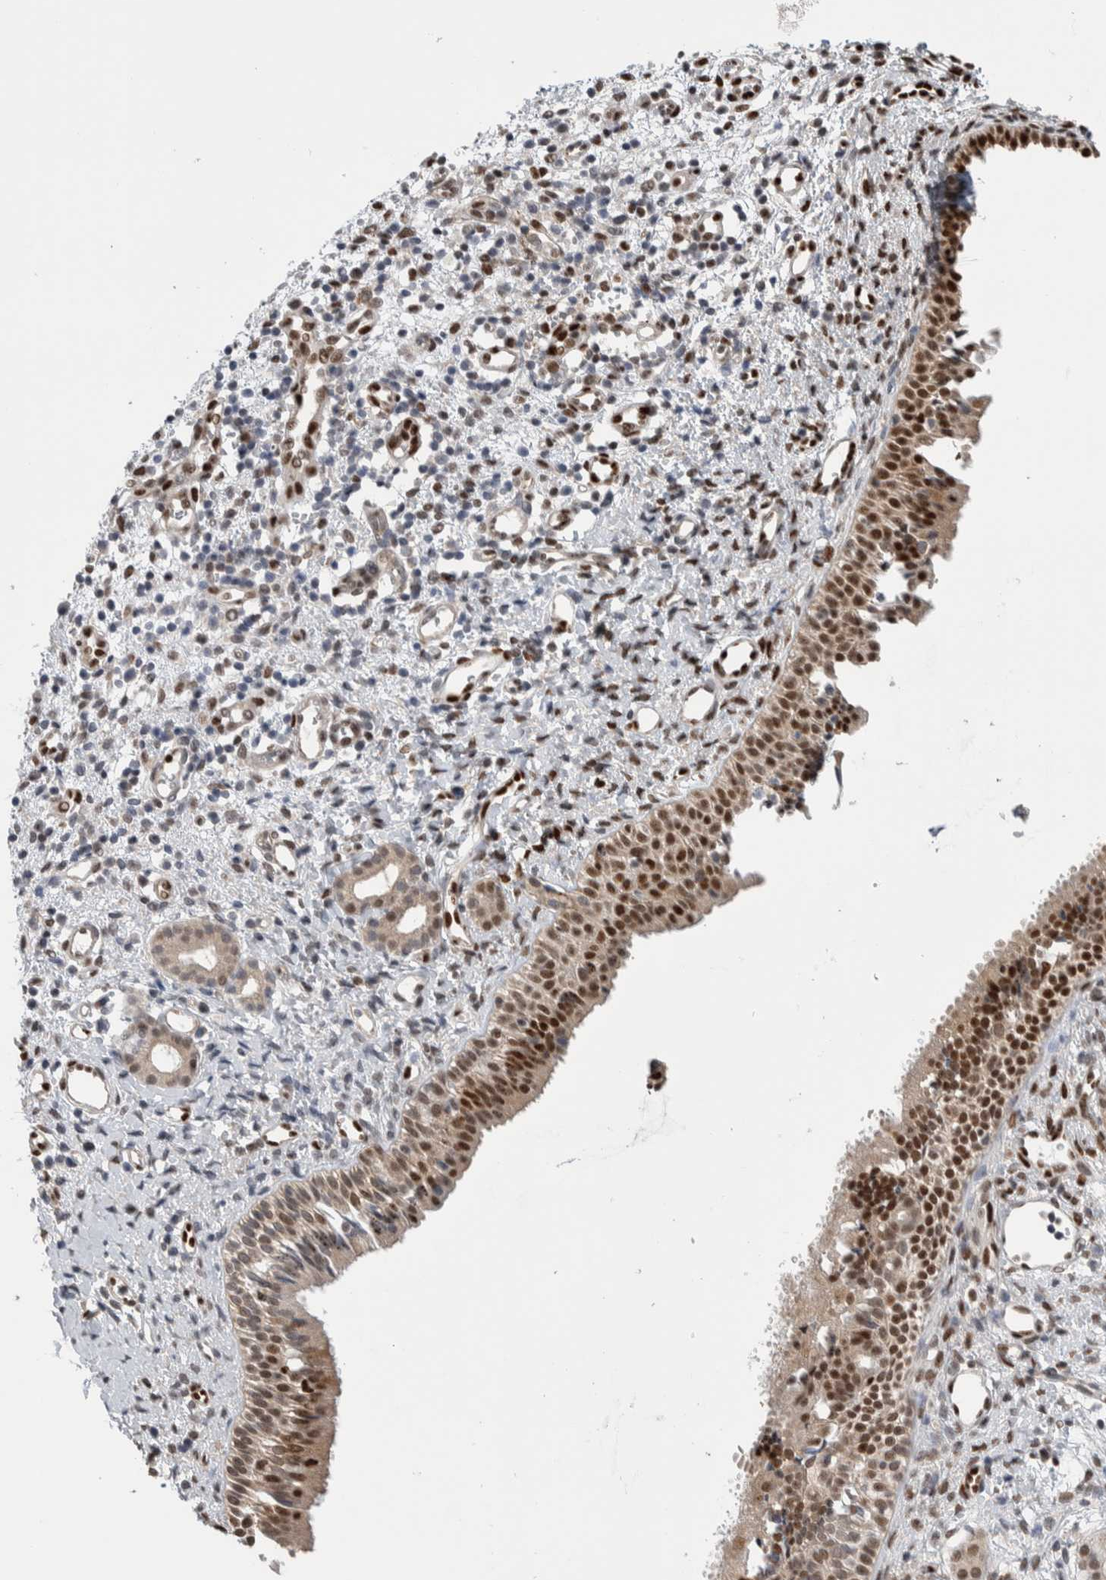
{"staining": {"intensity": "strong", "quantity": "25%-75%", "location": "cytoplasmic/membranous,nuclear"}, "tissue": "nasopharynx", "cell_type": "Respiratory epithelial cells", "image_type": "normal", "snomed": [{"axis": "morphology", "description": "Normal tissue, NOS"}, {"axis": "topography", "description": "Nasopharynx"}], "caption": "Immunohistochemistry of normal nasopharynx displays high levels of strong cytoplasmic/membranous,nuclear expression in about 25%-75% of respiratory epithelial cells.", "gene": "TAX1BP1", "patient": {"sex": "male", "age": 22}}